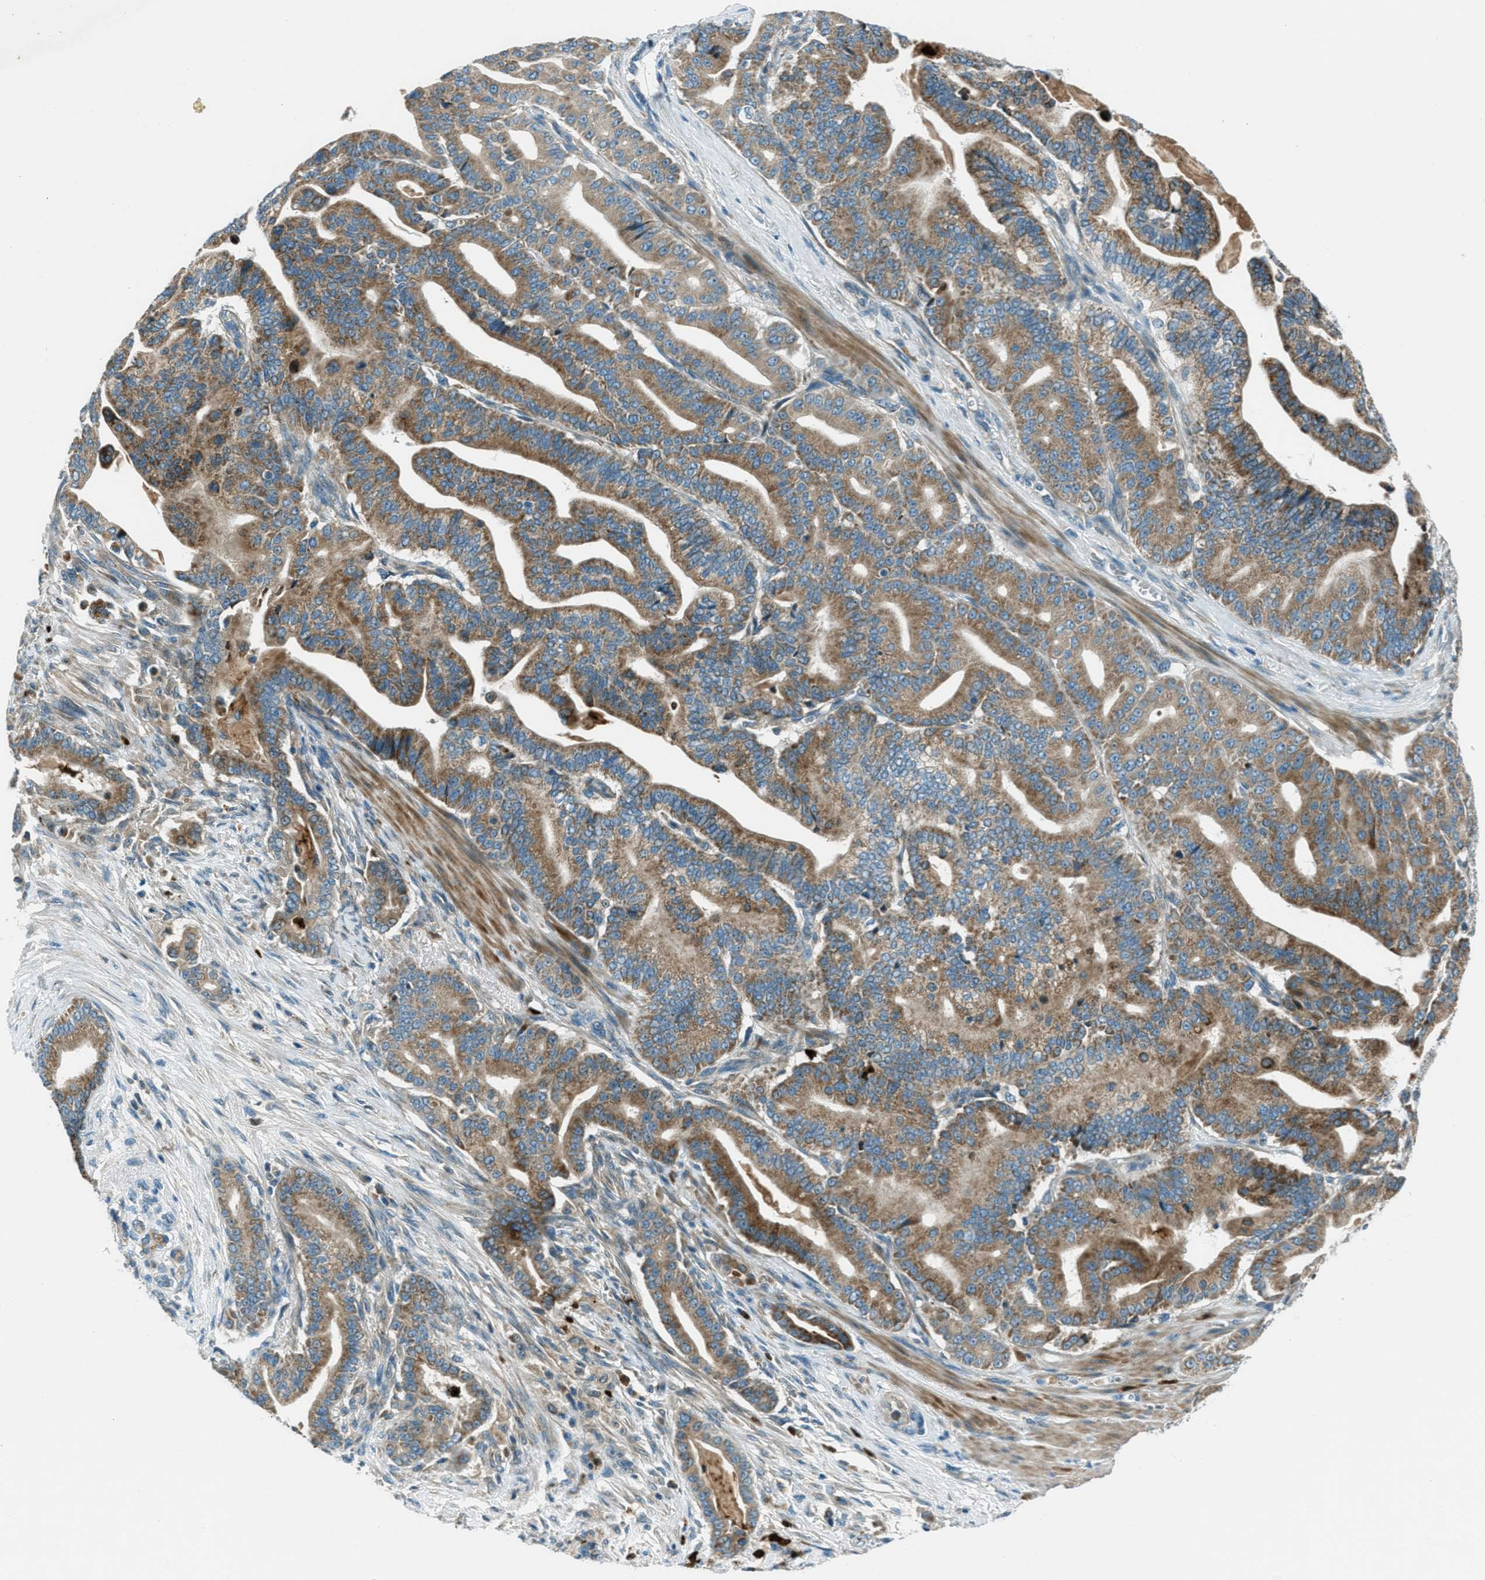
{"staining": {"intensity": "moderate", "quantity": ">75%", "location": "cytoplasmic/membranous"}, "tissue": "pancreatic cancer", "cell_type": "Tumor cells", "image_type": "cancer", "snomed": [{"axis": "morphology", "description": "Normal tissue, NOS"}, {"axis": "morphology", "description": "Adenocarcinoma, NOS"}, {"axis": "topography", "description": "Pancreas"}], "caption": "Pancreatic cancer (adenocarcinoma) stained for a protein reveals moderate cytoplasmic/membranous positivity in tumor cells.", "gene": "FAR1", "patient": {"sex": "male", "age": 63}}